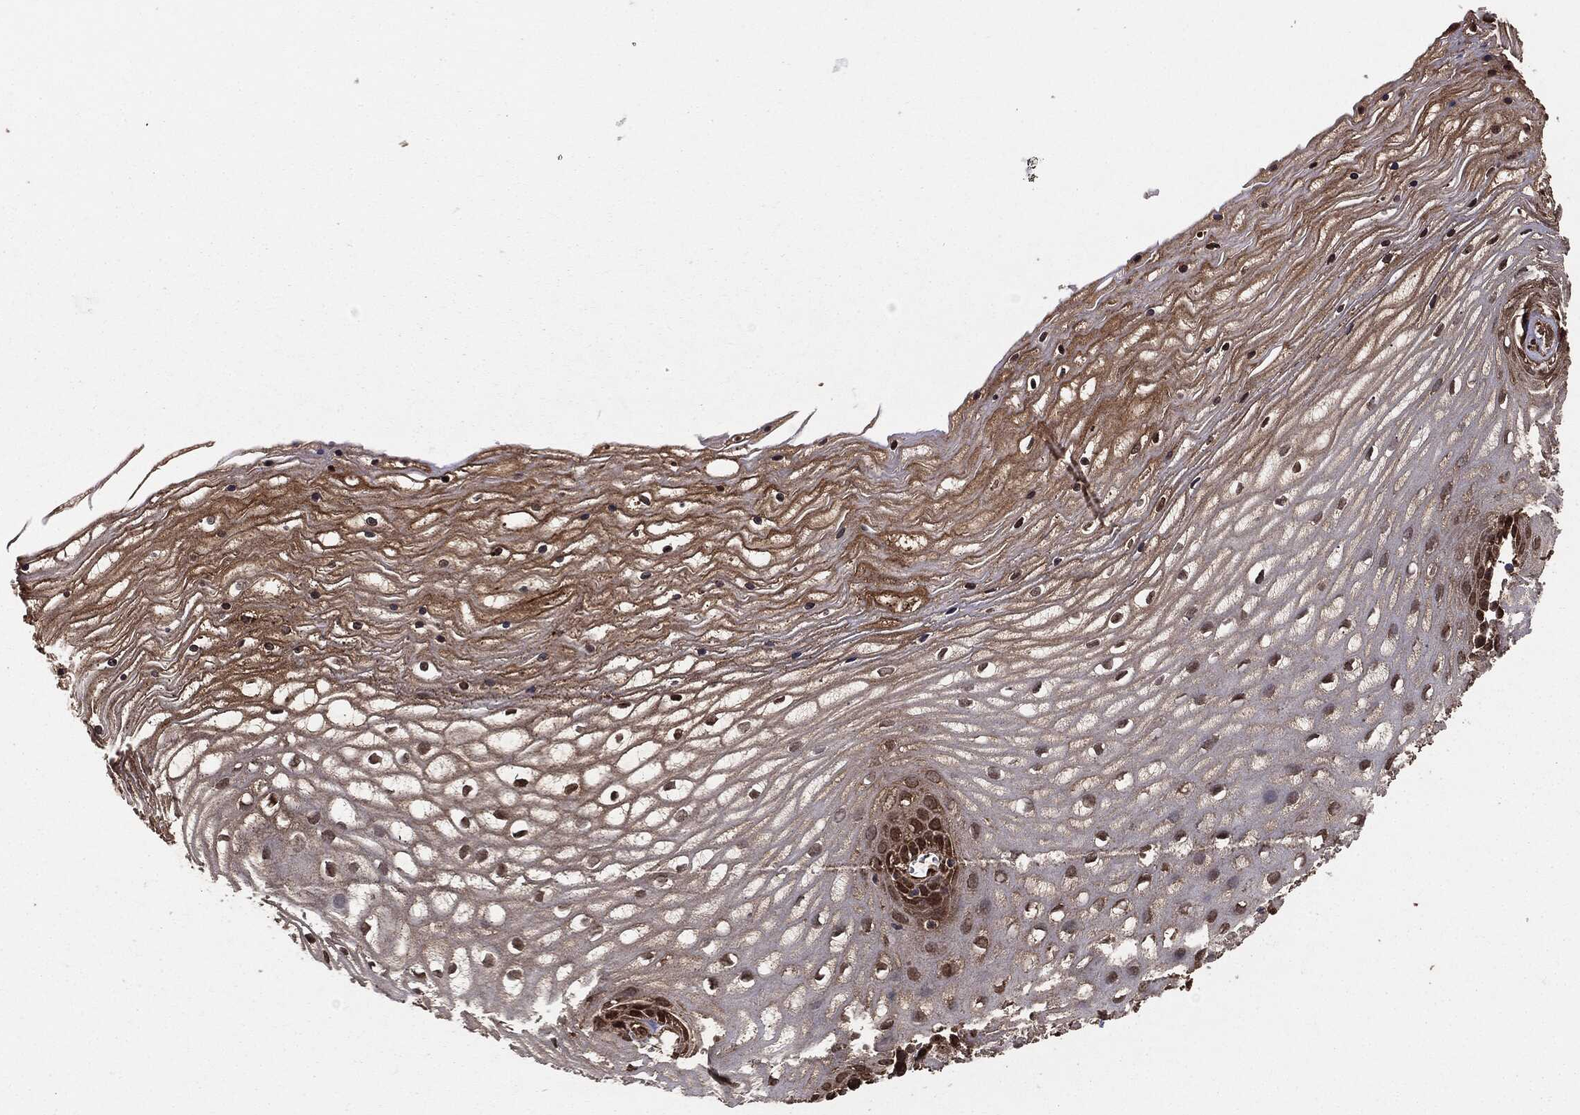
{"staining": {"intensity": "strong", "quantity": ">75%", "location": "cytoplasmic/membranous,nuclear"}, "tissue": "cervix", "cell_type": "Glandular cells", "image_type": "normal", "snomed": [{"axis": "morphology", "description": "Normal tissue, NOS"}, {"axis": "topography", "description": "Cervix"}], "caption": "Immunohistochemical staining of benign human cervix demonstrates high levels of strong cytoplasmic/membranous,nuclear staining in approximately >75% of glandular cells.", "gene": "NME1", "patient": {"sex": "female", "age": 35}}